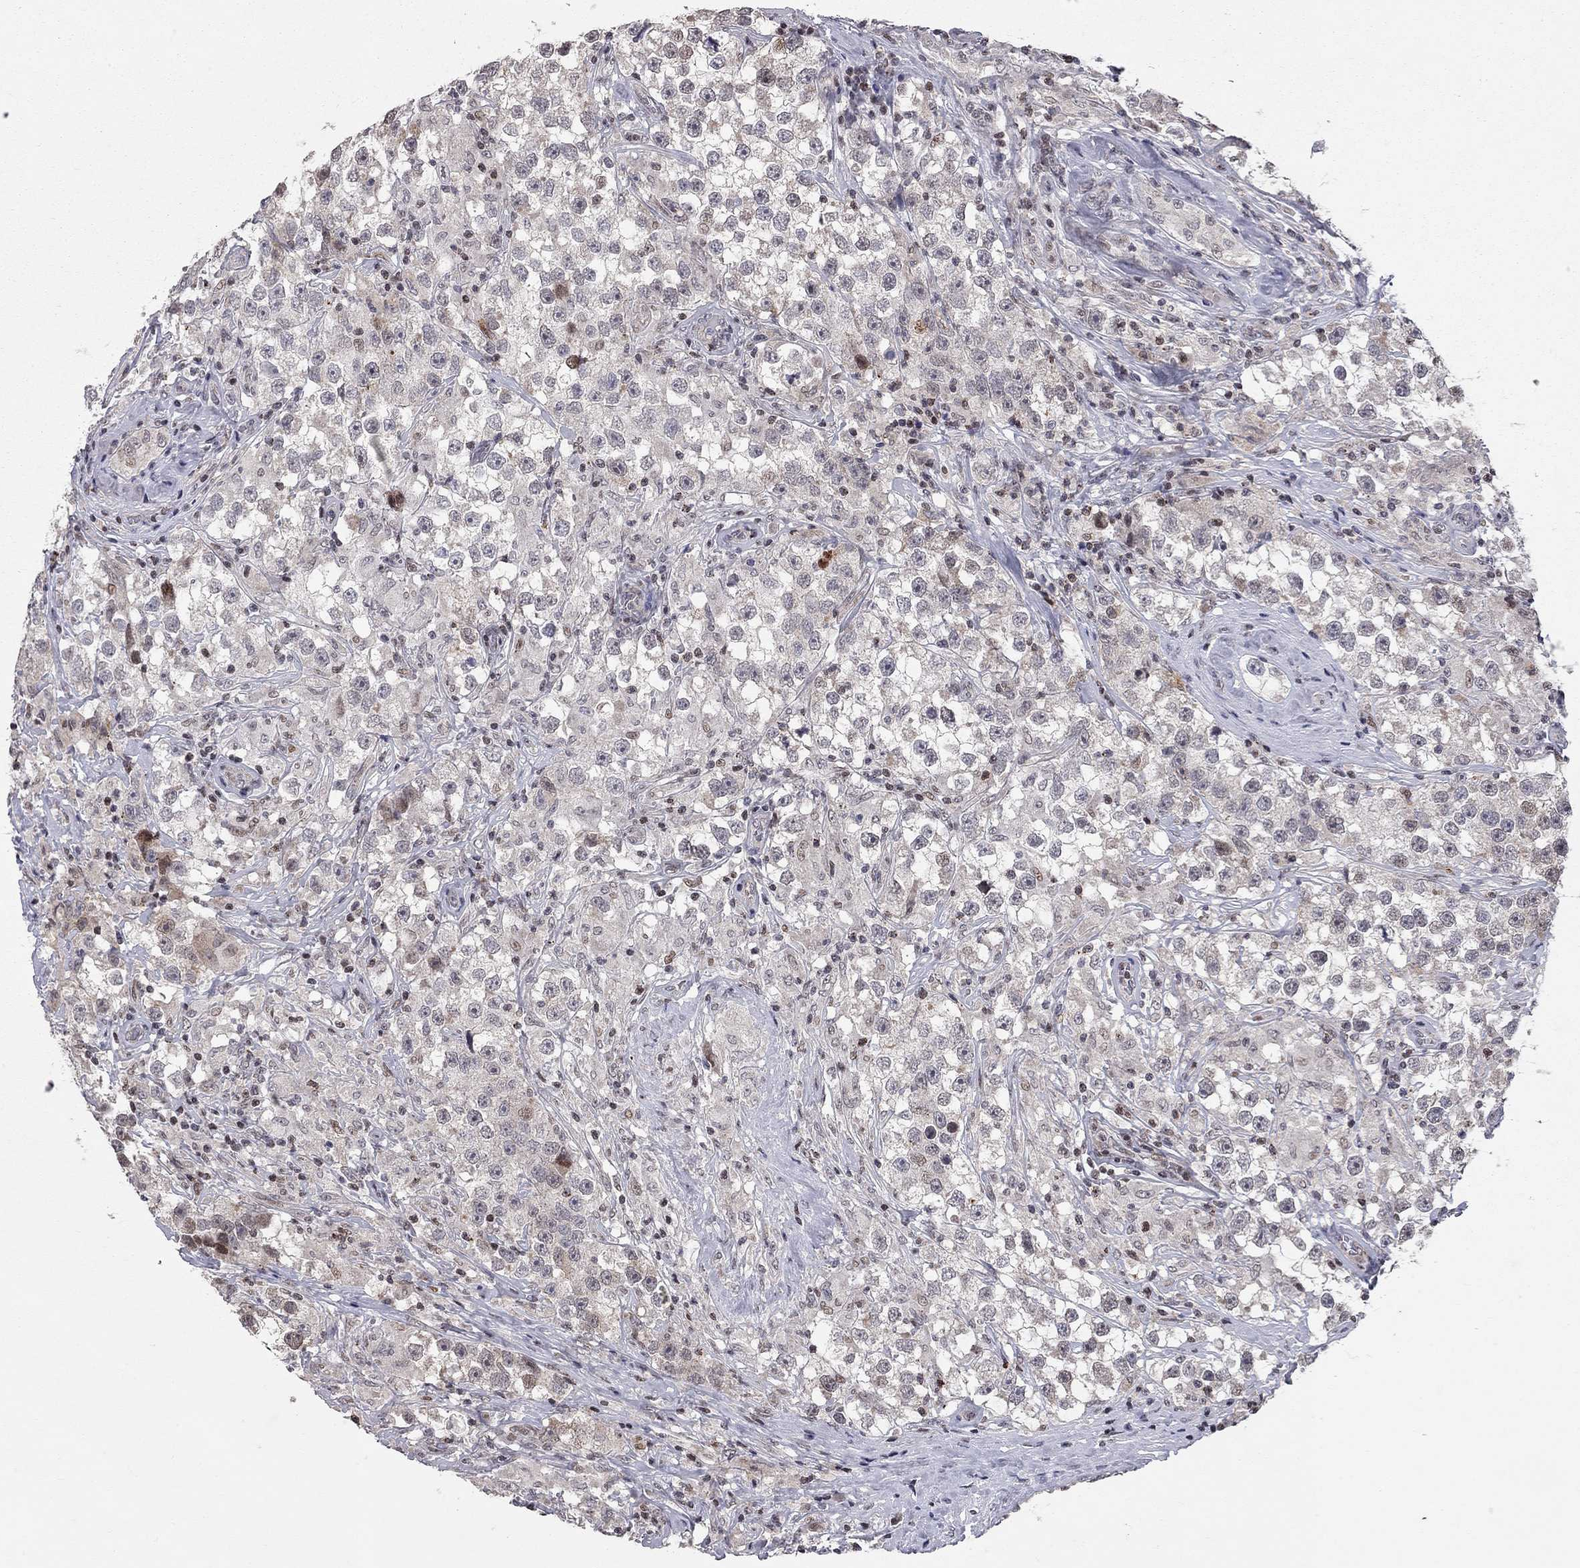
{"staining": {"intensity": "negative", "quantity": "none", "location": "none"}, "tissue": "testis cancer", "cell_type": "Tumor cells", "image_type": "cancer", "snomed": [{"axis": "morphology", "description": "Seminoma, NOS"}, {"axis": "topography", "description": "Testis"}], "caption": "A high-resolution photomicrograph shows immunohistochemistry (IHC) staining of testis cancer, which exhibits no significant expression in tumor cells.", "gene": "HDAC3", "patient": {"sex": "male", "age": 46}}